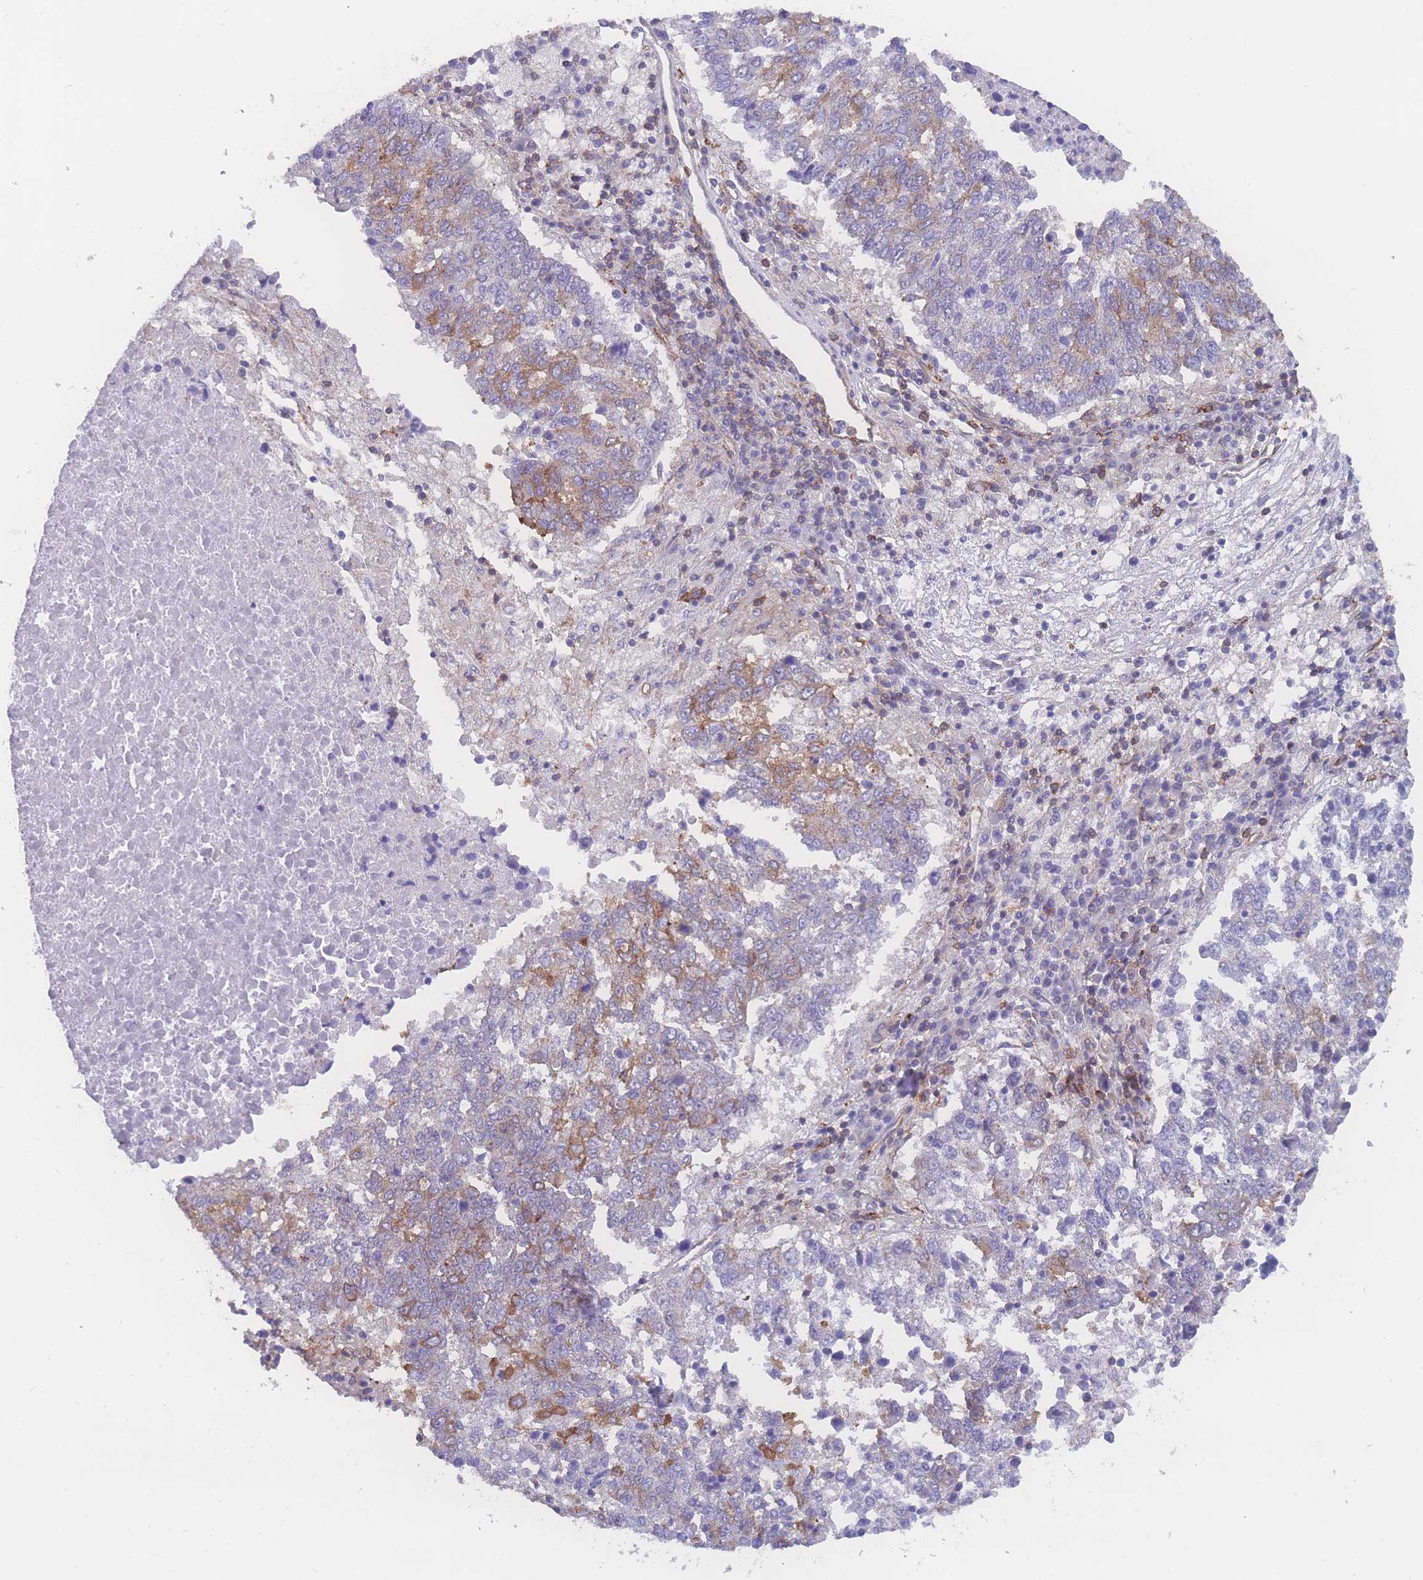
{"staining": {"intensity": "moderate", "quantity": "25%-75%", "location": "cytoplasmic/membranous"}, "tissue": "lung cancer", "cell_type": "Tumor cells", "image_type": "cancer", "snomed": [{"axis": "morphology", "description": "Squamous cell carcinoma, NOS"}, {"axis": "topography", "description": "Lung"}], "caption": "This histopathology image exhibits lung squamous cell carcinoma stained with IHC to label a protein in brown. The cytoplasmic/membranous of tumor cells show moderate positivity for the protein. Nuclei are counter-stained blue.", "gene": "CFAP97", "patient": {"sex": "male", "age": 73}}